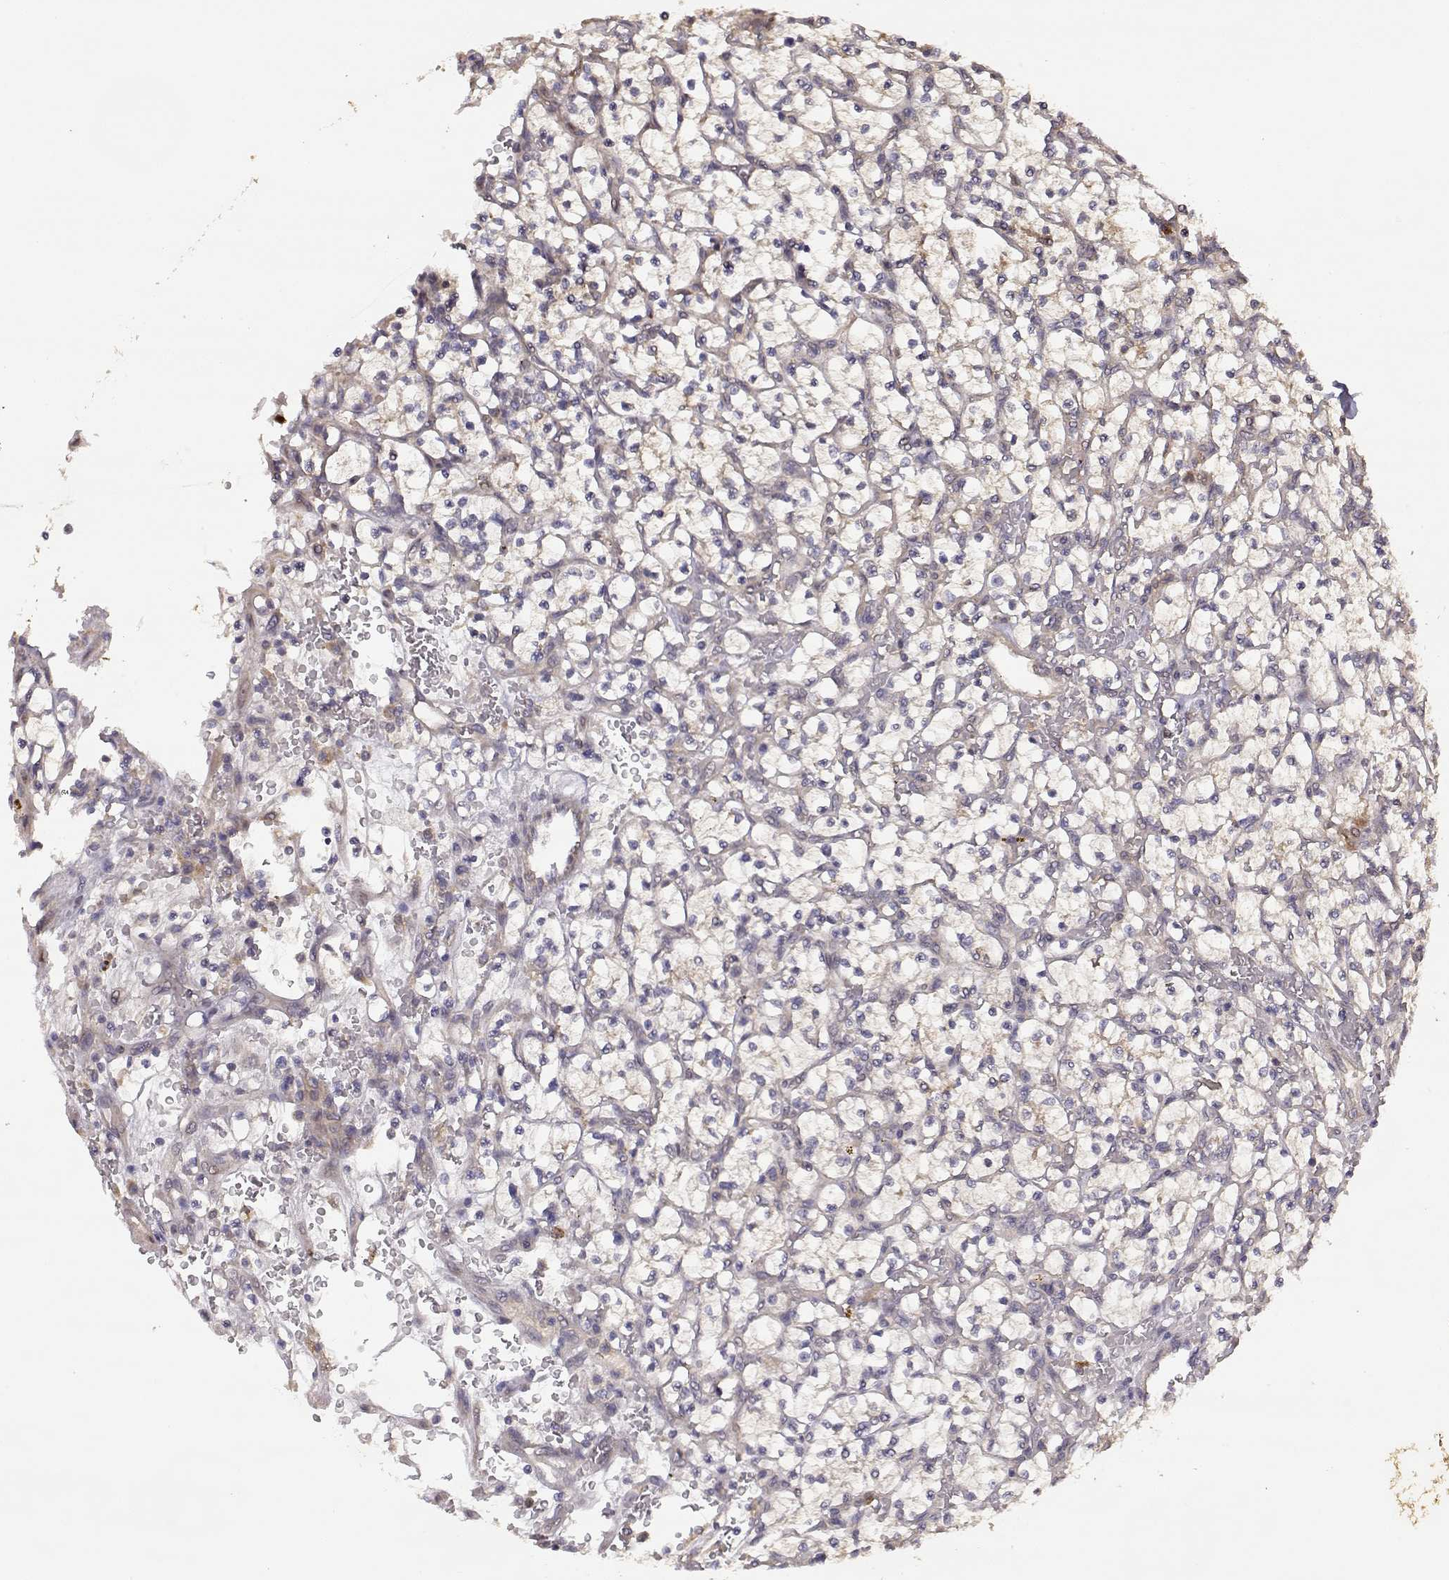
{"staining": {"intensity": "weak", "quantity": ">75%", "location": "cytoplasmic/membranous"}, "tissue": "renal cancer", "cell_type": "Tumor cells", "image_type": "cancer", "snomed": [{"axis": "morphology", "description": "Adenocarcinoma, NOS"}, {"axis": "topography", "description": "Kidney"}], "caption": "High-magnification brightfield microscopy of renal cancer stained with DAB (3,3'-diaminobenzidine) (brown) and counterstained with hematoxylin (blue). tumor cells exhibit weak cytoplasmic/membranous positivity is identified in approximately>75% of cells. (Stains: DAB (3,3'-diaminobenzidine) in brown, nuclei in blue, Microscopy: brightfield microscopy at high magnification).", "gene": "CRIM1", "patient": {"sex": "female", "age": 64}}